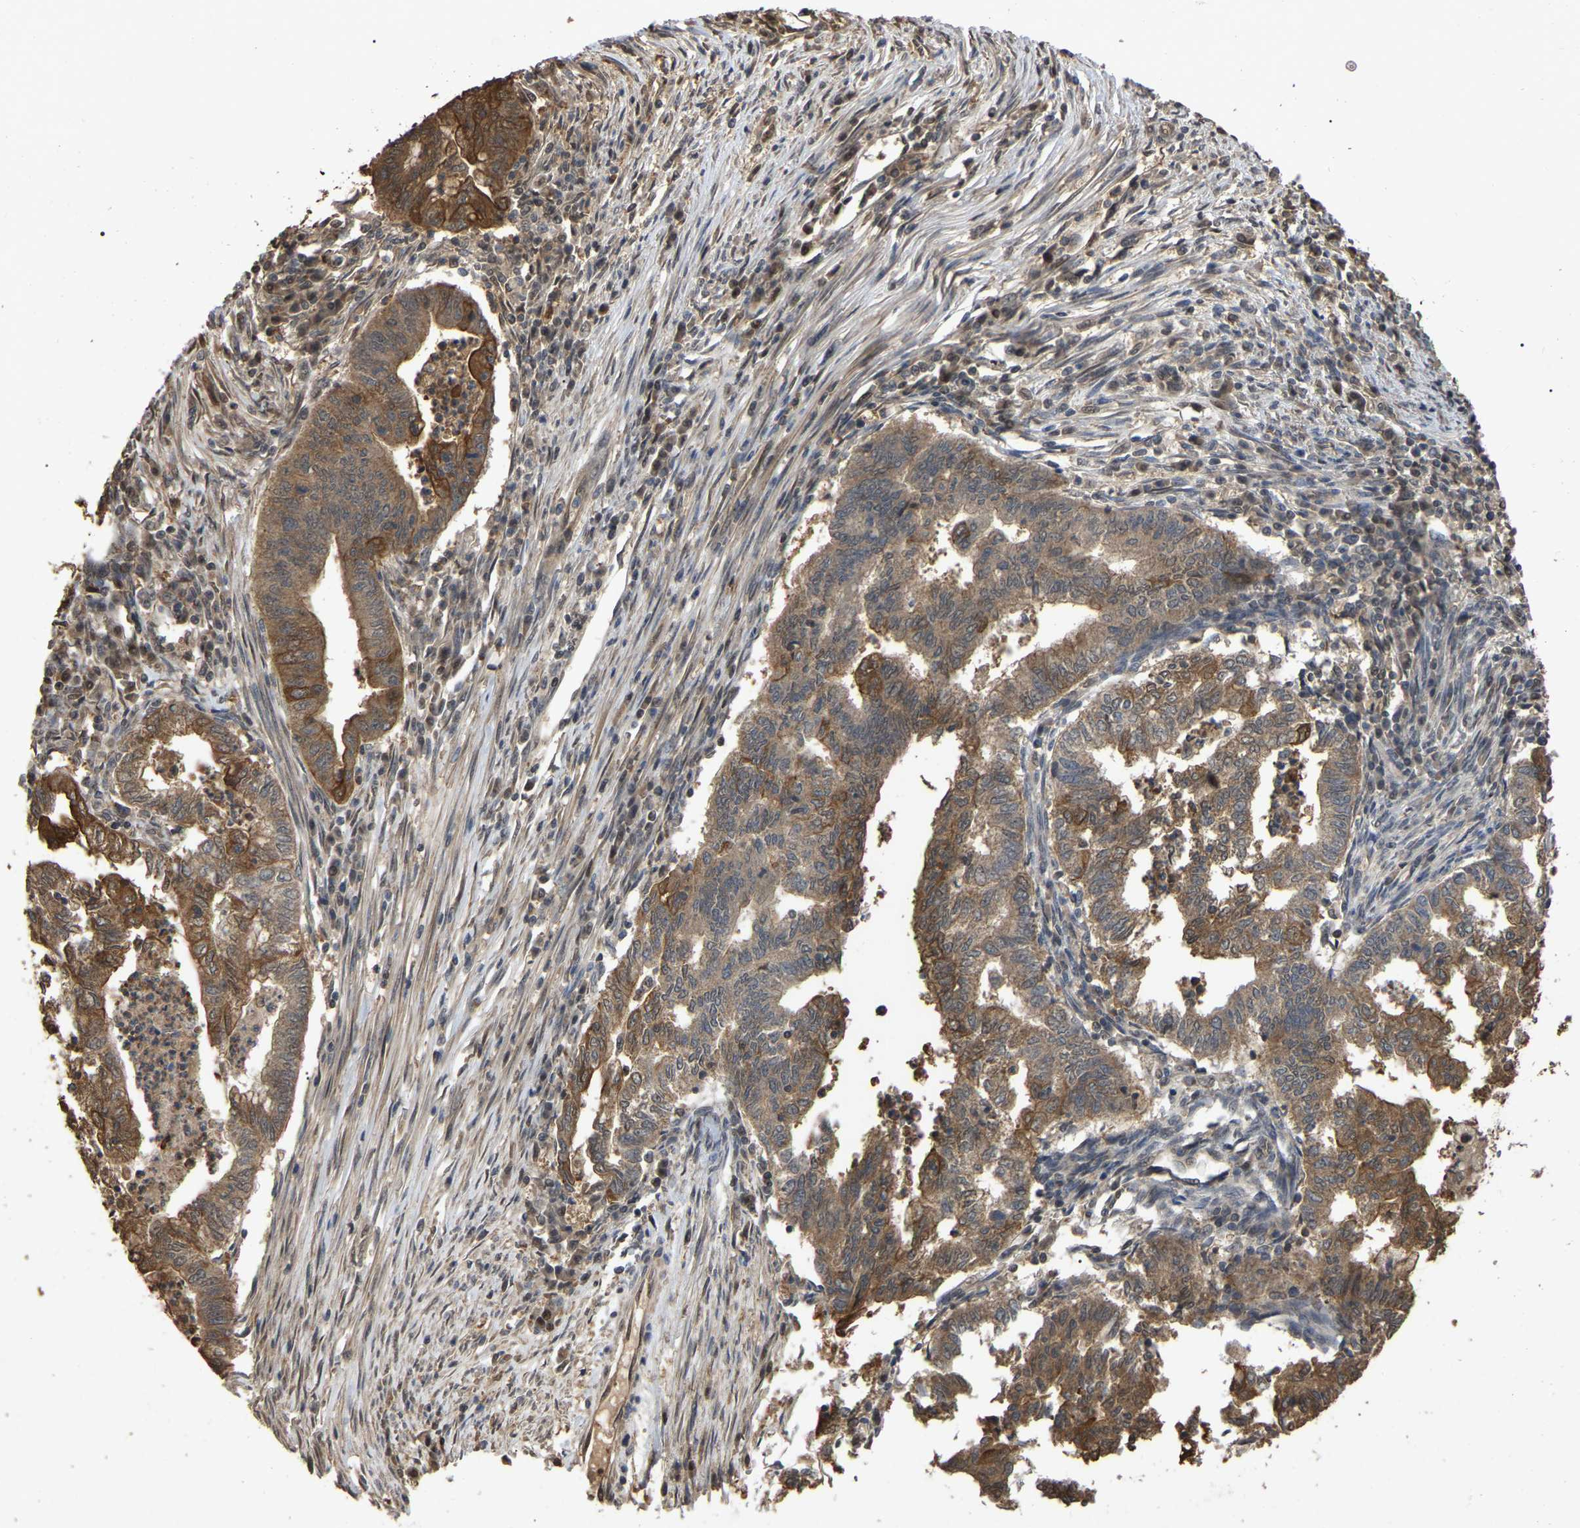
{"staining": {"intensity": "moderate", "quantity": ">75%", "location": "cytoplasmic/membranous"}, "tissue": "endometrial cancer", "cell_type": "Tumor cells", "image_type": "cancer", "snomed": [{"axis": "morphology", "description": "Polyp, NOS"}, {"axis": "morphology", "description": "Adenocarcinoma, NOS"}, {"axis": "morphology", "description": "Adenoma, NOS"}, {"axis": "topography", "description": "Endometrium"}], "caption": "Tumor cells exhibit medium levels of moderate cytoplasmic/membranous positivity in about >75% of cells in endometrial cancer.", "gene": "FAM219A", "patient": {"sex": "female", "age": 79}}